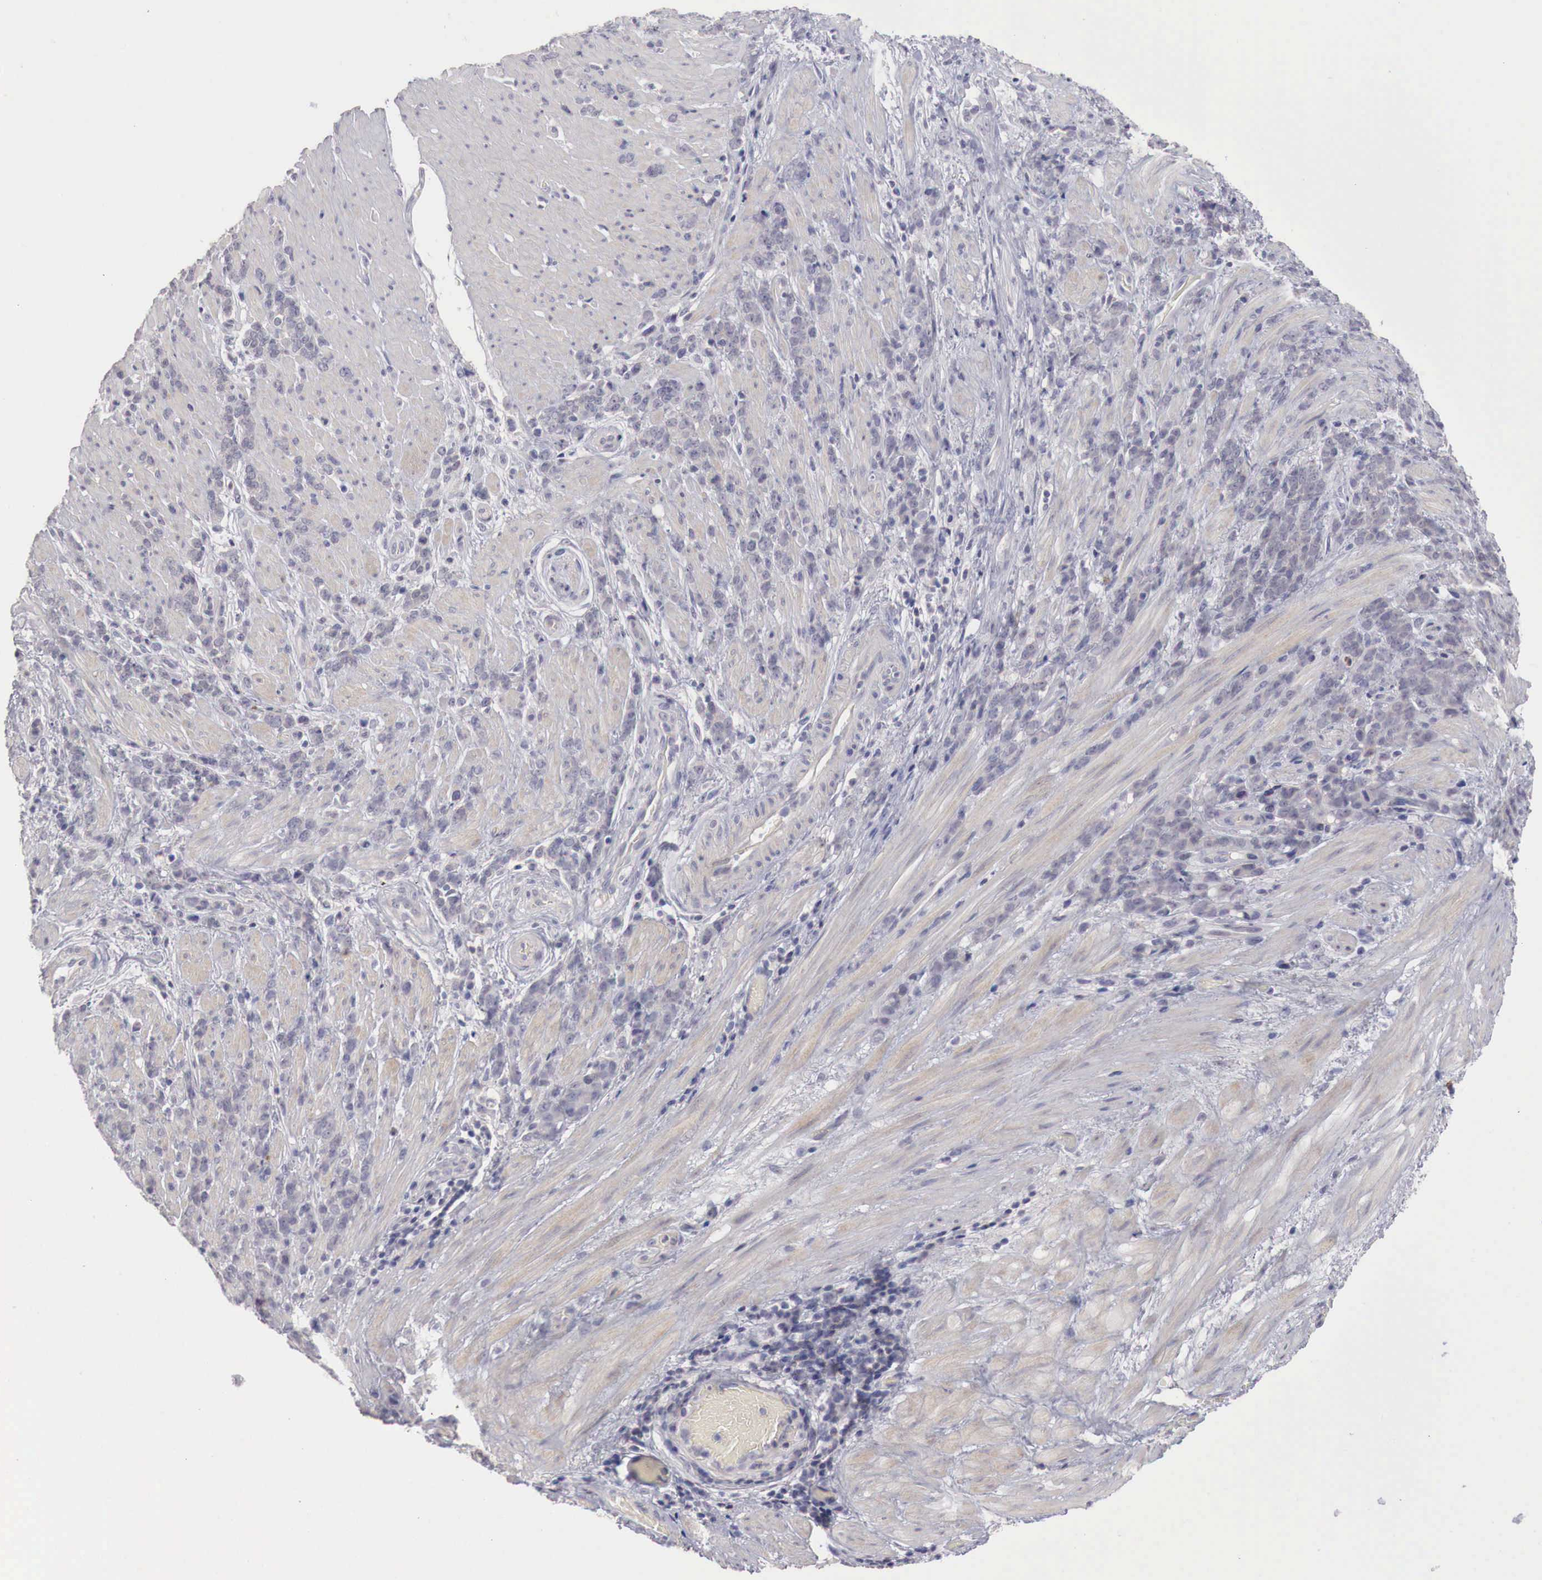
{"staining": {"intensity": "negative", "quantity": "none", "location": "none"}, "tissue": "stomach cancer", "cell_type": "Tumor cells", "image_type": "cancer", "snomed": [{"axis": "morphology", "description": "Adenocarcinoma, NOS"}, {"axis": "topography", "description": "Stomach, lower"}], "caption": "This is a histopathology image of immunohistochemistry (IHC) staining of stomach adenocarcinoma, which shows no staining in tumor cells.", "gene": "GATA1", "patient": {"sex": "male", "age": 88}}